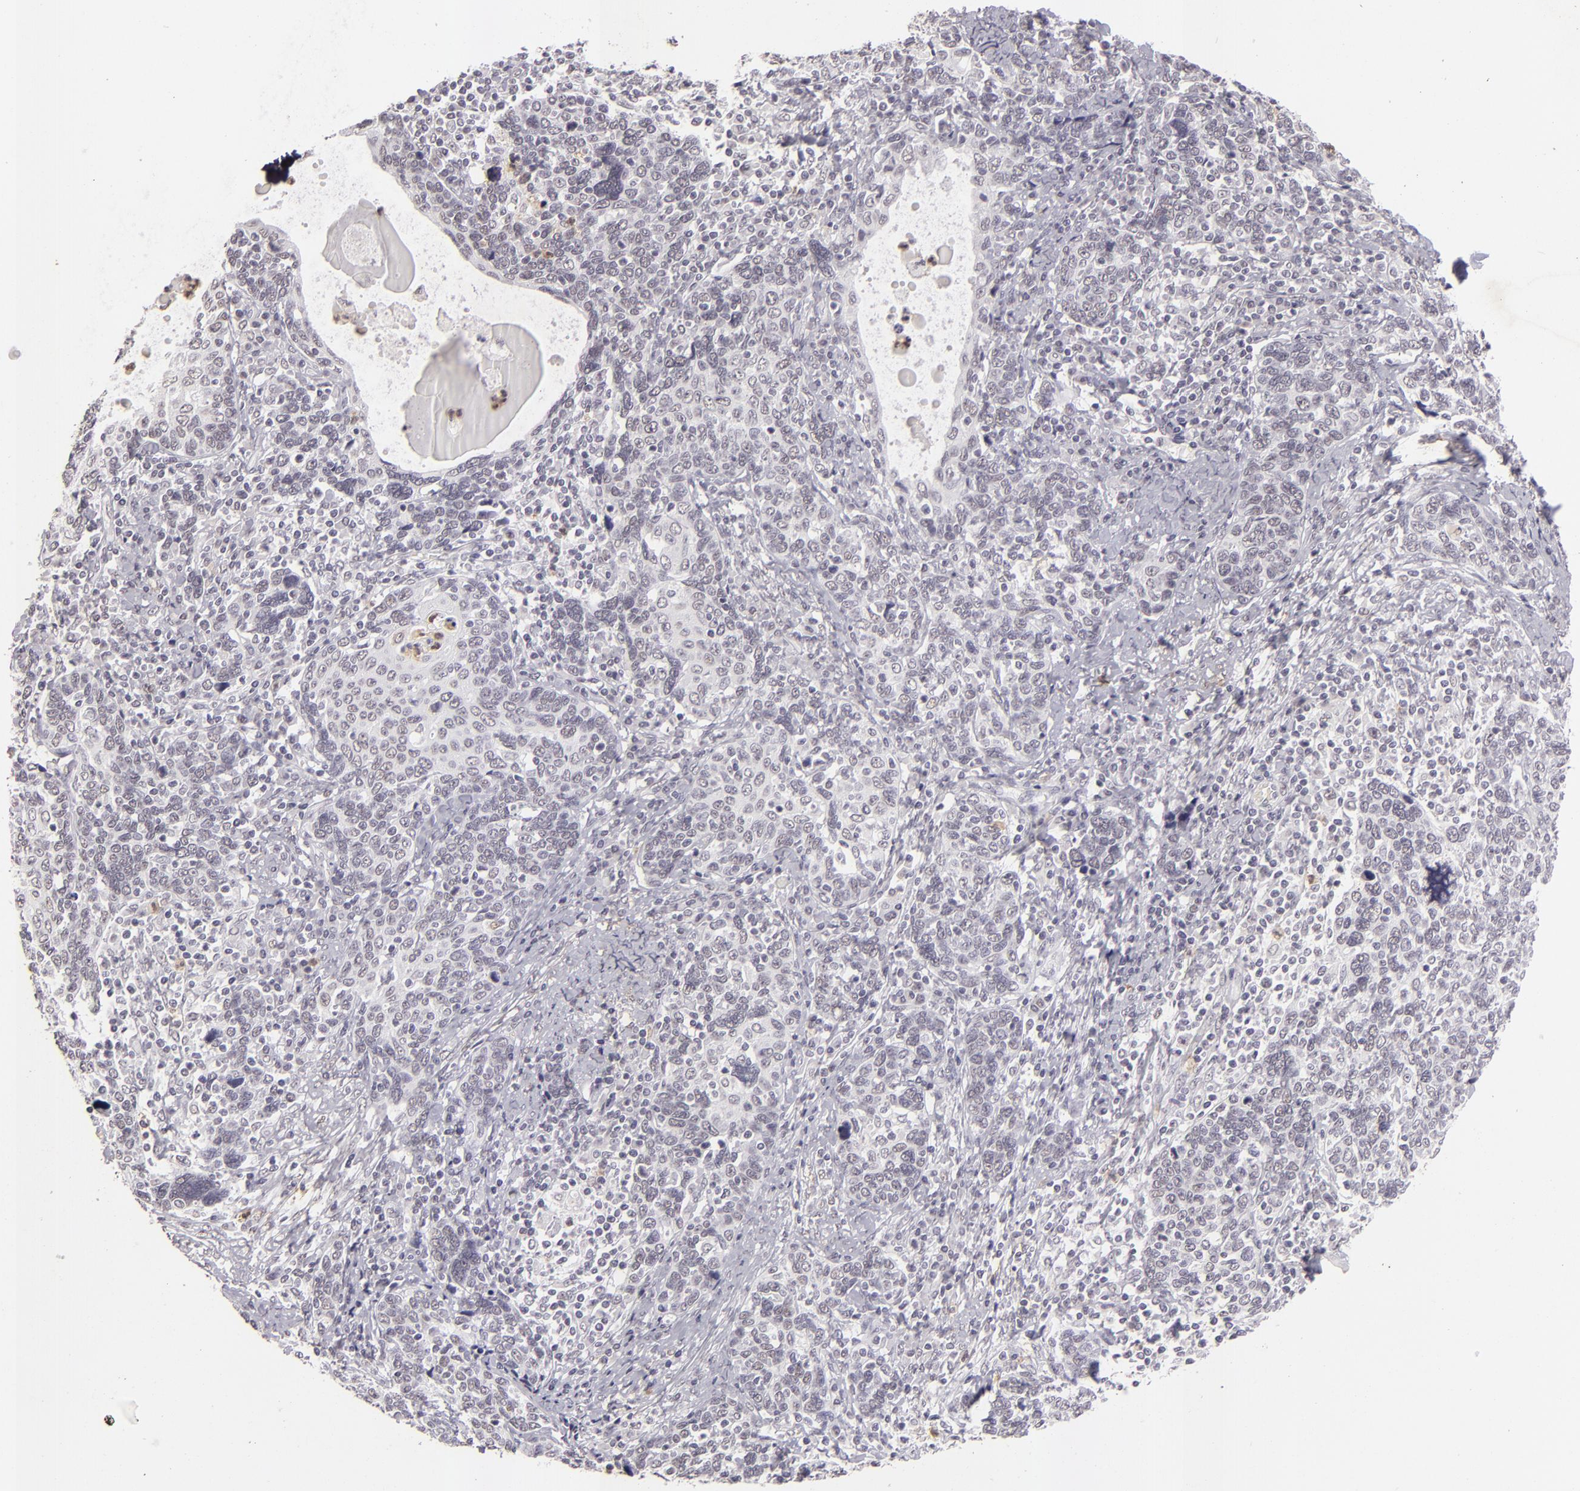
{"staining": {"intensity": "negative", "quantity": "none", "location": "none"}, "tissue": "cervical cancer", "cell_type": "Tumor cells", "image_type": "cancer", "snomed": [{"axis": "morphology", "description": "Squamous cell carcinoma, NOS"}, {"axis": "topography", "description": "Cervix"}], "caption": "Tumor cells show no significant protein expression in squamous cell carcinoma (cervical).", "gene": "CBX3", "patient": {"sex": "female", "age": 41}}